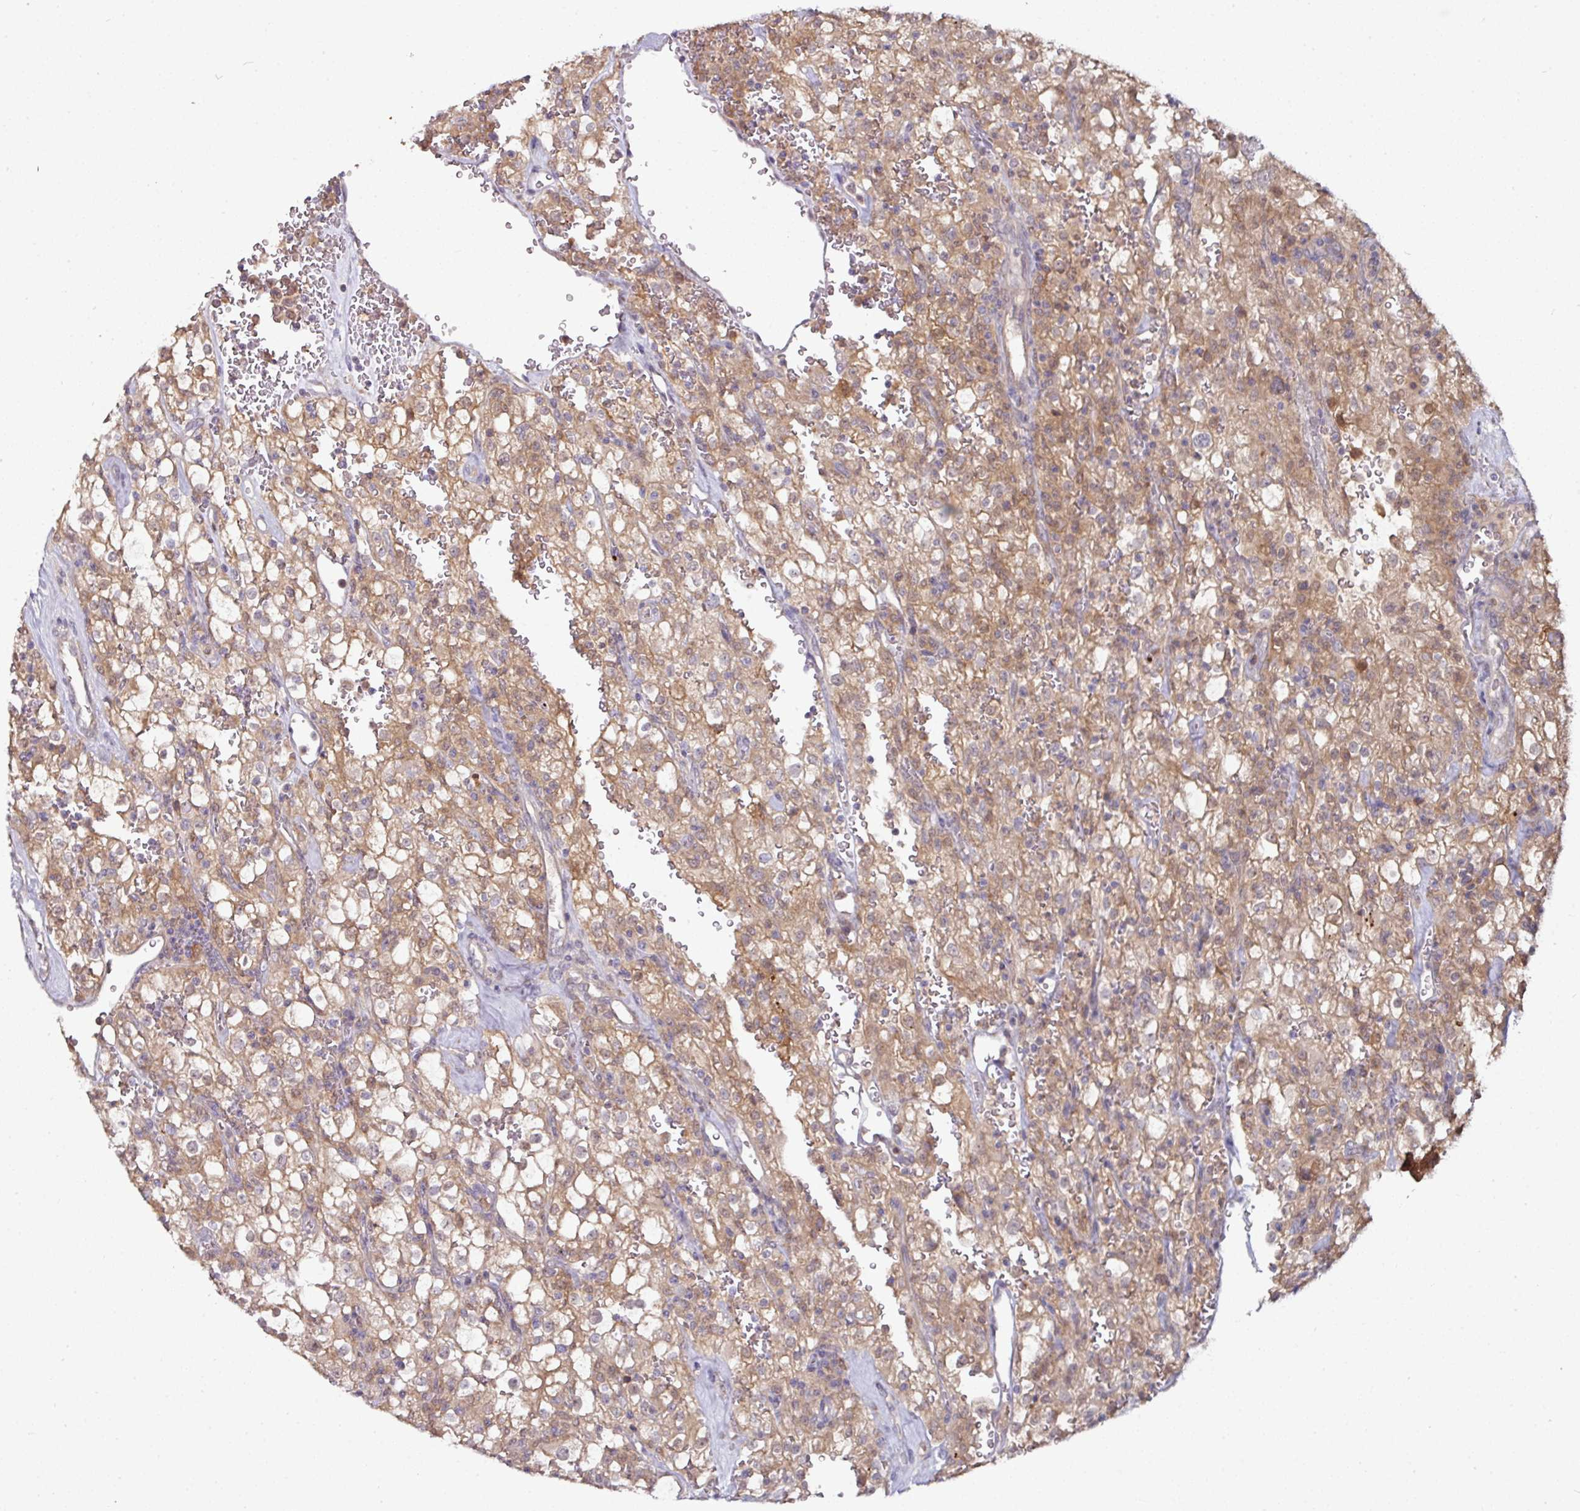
{"staining": {"intensity": "moderate", "quantity": "25%-75%", "location": "cytoplasmic/membranous"}, "tissue": "renal cancer", "cell_type": "Tumor cells", "image_type": "cancer", "snomed": [{"axis": "morphology", "description": "Adenocarcinoma, NOS"}, {"axis": "topography", "description": "Kidney"}], "caption": "Brown immunohistochemical staining in renal cancer (adenocarcinoma) exhibits moderate cytoplasmic/membranous staining in approximately 25%-75% of tumor cells.", "gene": "CTDSP2", "patient": {"sex": "female", "age": 74}}